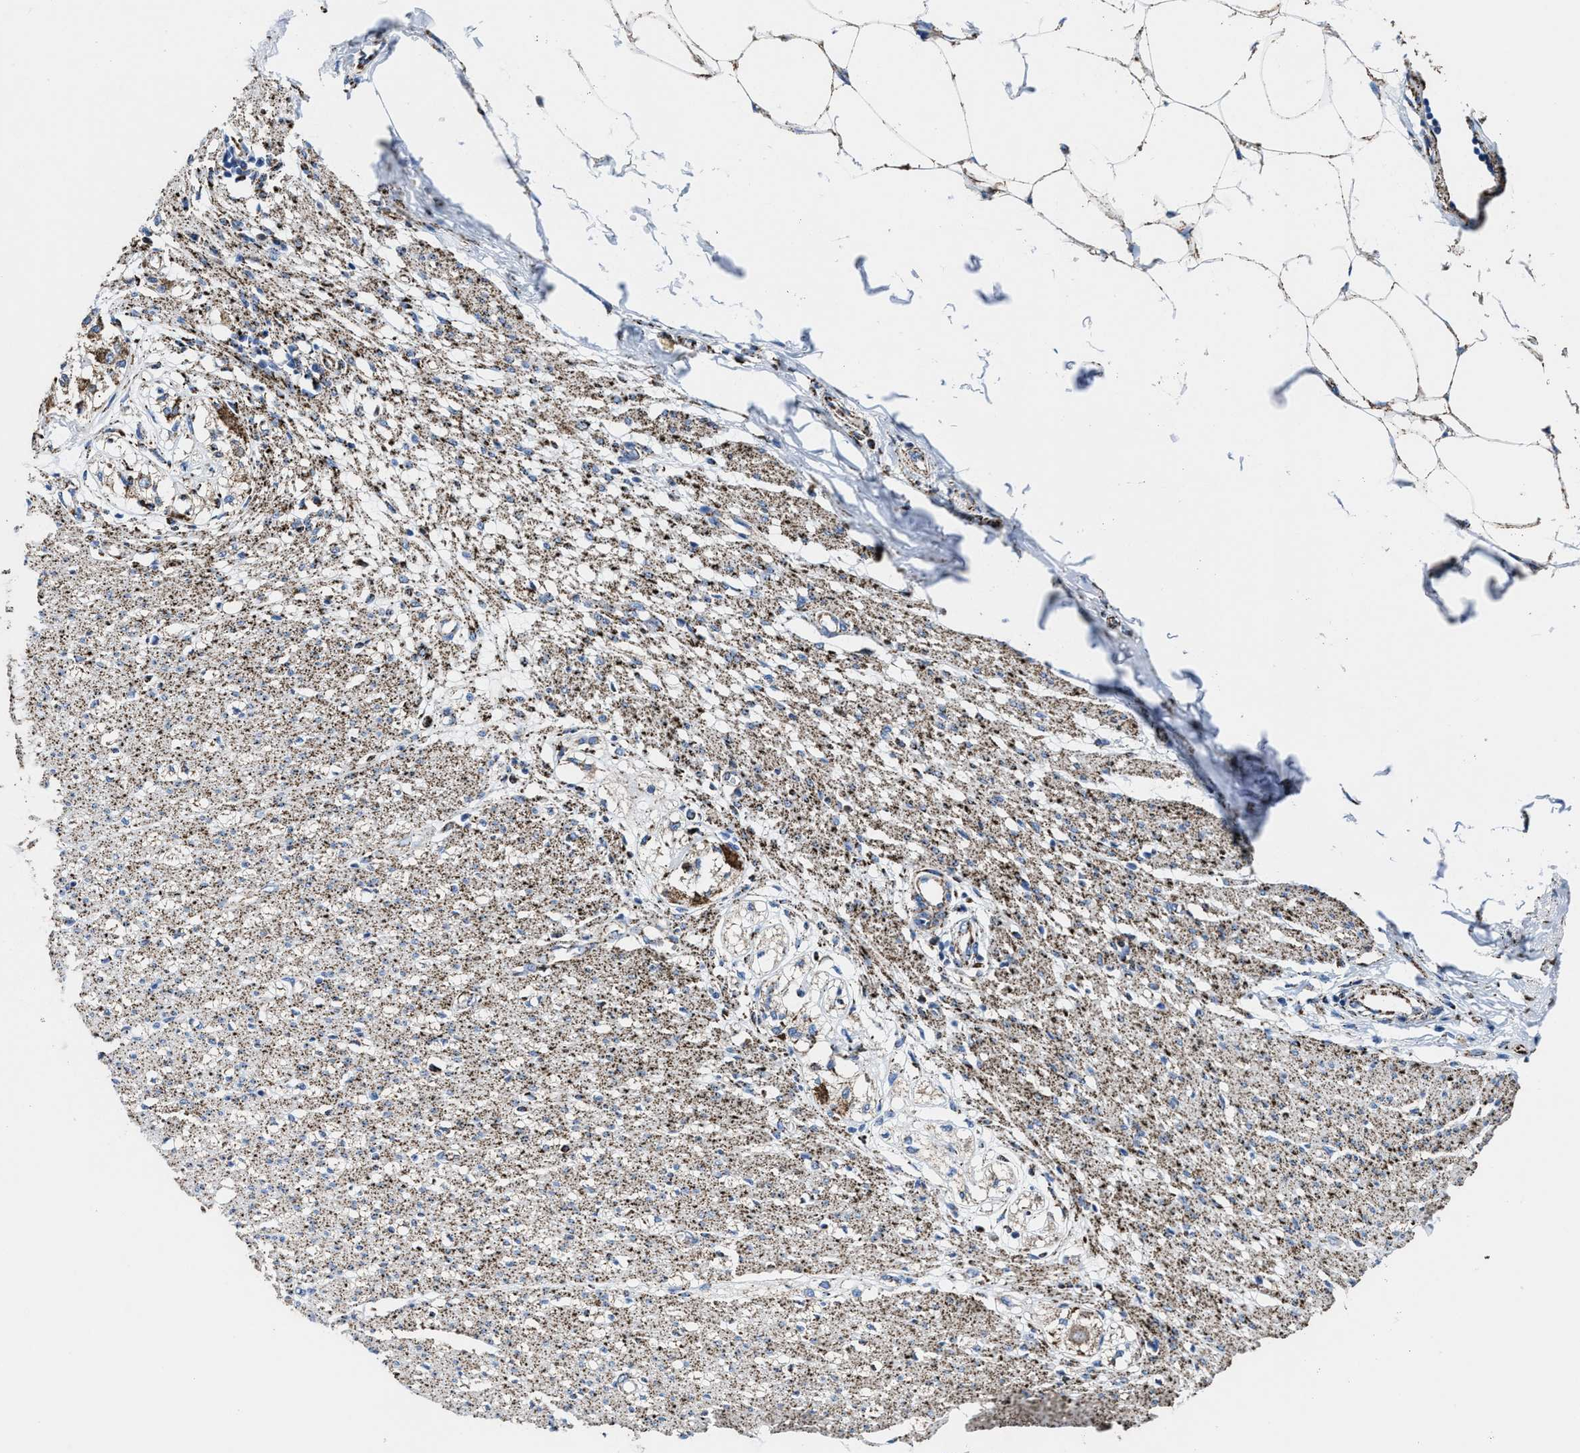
{"staining": {"intensity": "moderate", "quantity": ">75%", "location": "cytoplasmic/membranous"}, "tissue": "smooth muscle", "cell_type": "Smooth muscle cells", "image_type": "normal", "snomed": [{"axis": "morphology", "description": "Normal tissue, NOS"}, {"axis": "morphology", "description": "Adenocarcinoma, NOS"}, {"axis": "topography", "description": "Colon"}, {"axis": "topography", "description": "Peripheral nerve tissue"}], "caption": "Immunohistochemical staining of normal smooth muscle exhibits >75% levels of moderate cytoplasmic/membranous protein expression in approximately >75% of smooth muscle cells. (DAB = brown stain, brightfield microscopy at high magnification).", "gene": "ALDH1B1", "patient": {"sex": "male", "age": 14}}